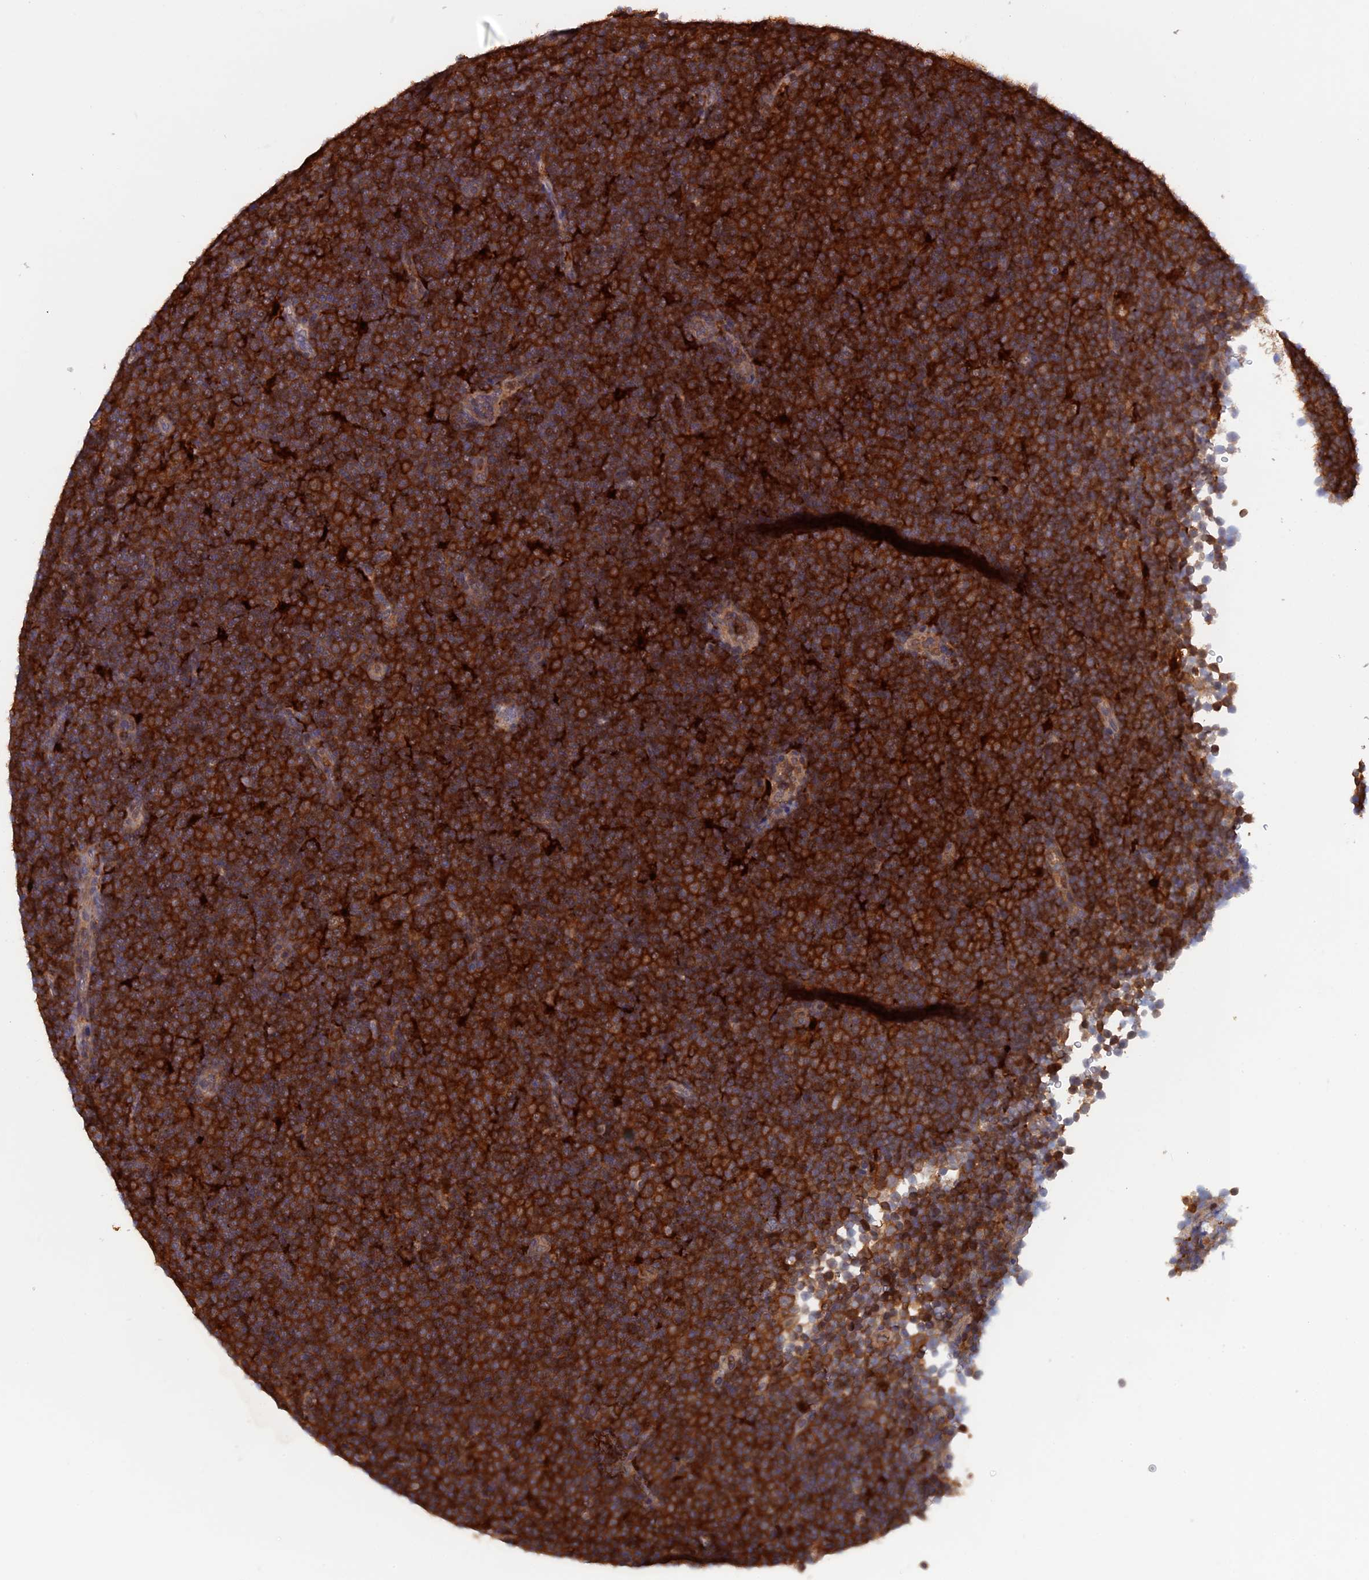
{"staining": {"intensity": "strong", "quantity": ">75%", "location": "cytoplasmic/membranous"}, "tissue": "lymphoma", "cell_type": "Tumor cells", "image_type": "cancer", "snomed": [{"axis": "morphology", "description": "Malignant lymphoma, non-Hodgkin's type, Low grade"}, {"axis": "topography", "description": "Lymph node"}], "caption": "Immunohistochemistry (IHC) of human malignant lymphoma, non-Hodgkin's type (low-grade) reveals high levels of strong cytoplasmic/membranous positivity in about >75% of tumor cells. The staining was performed using DAB (3,3'-diaminobenzidine) to visualize the protein expression in brown, while the nuclei were stained in blue with hematoxylin (Magnification: 20x).", "gene": "BLVRA", "patient": {"sex": "female", "age": 67}}